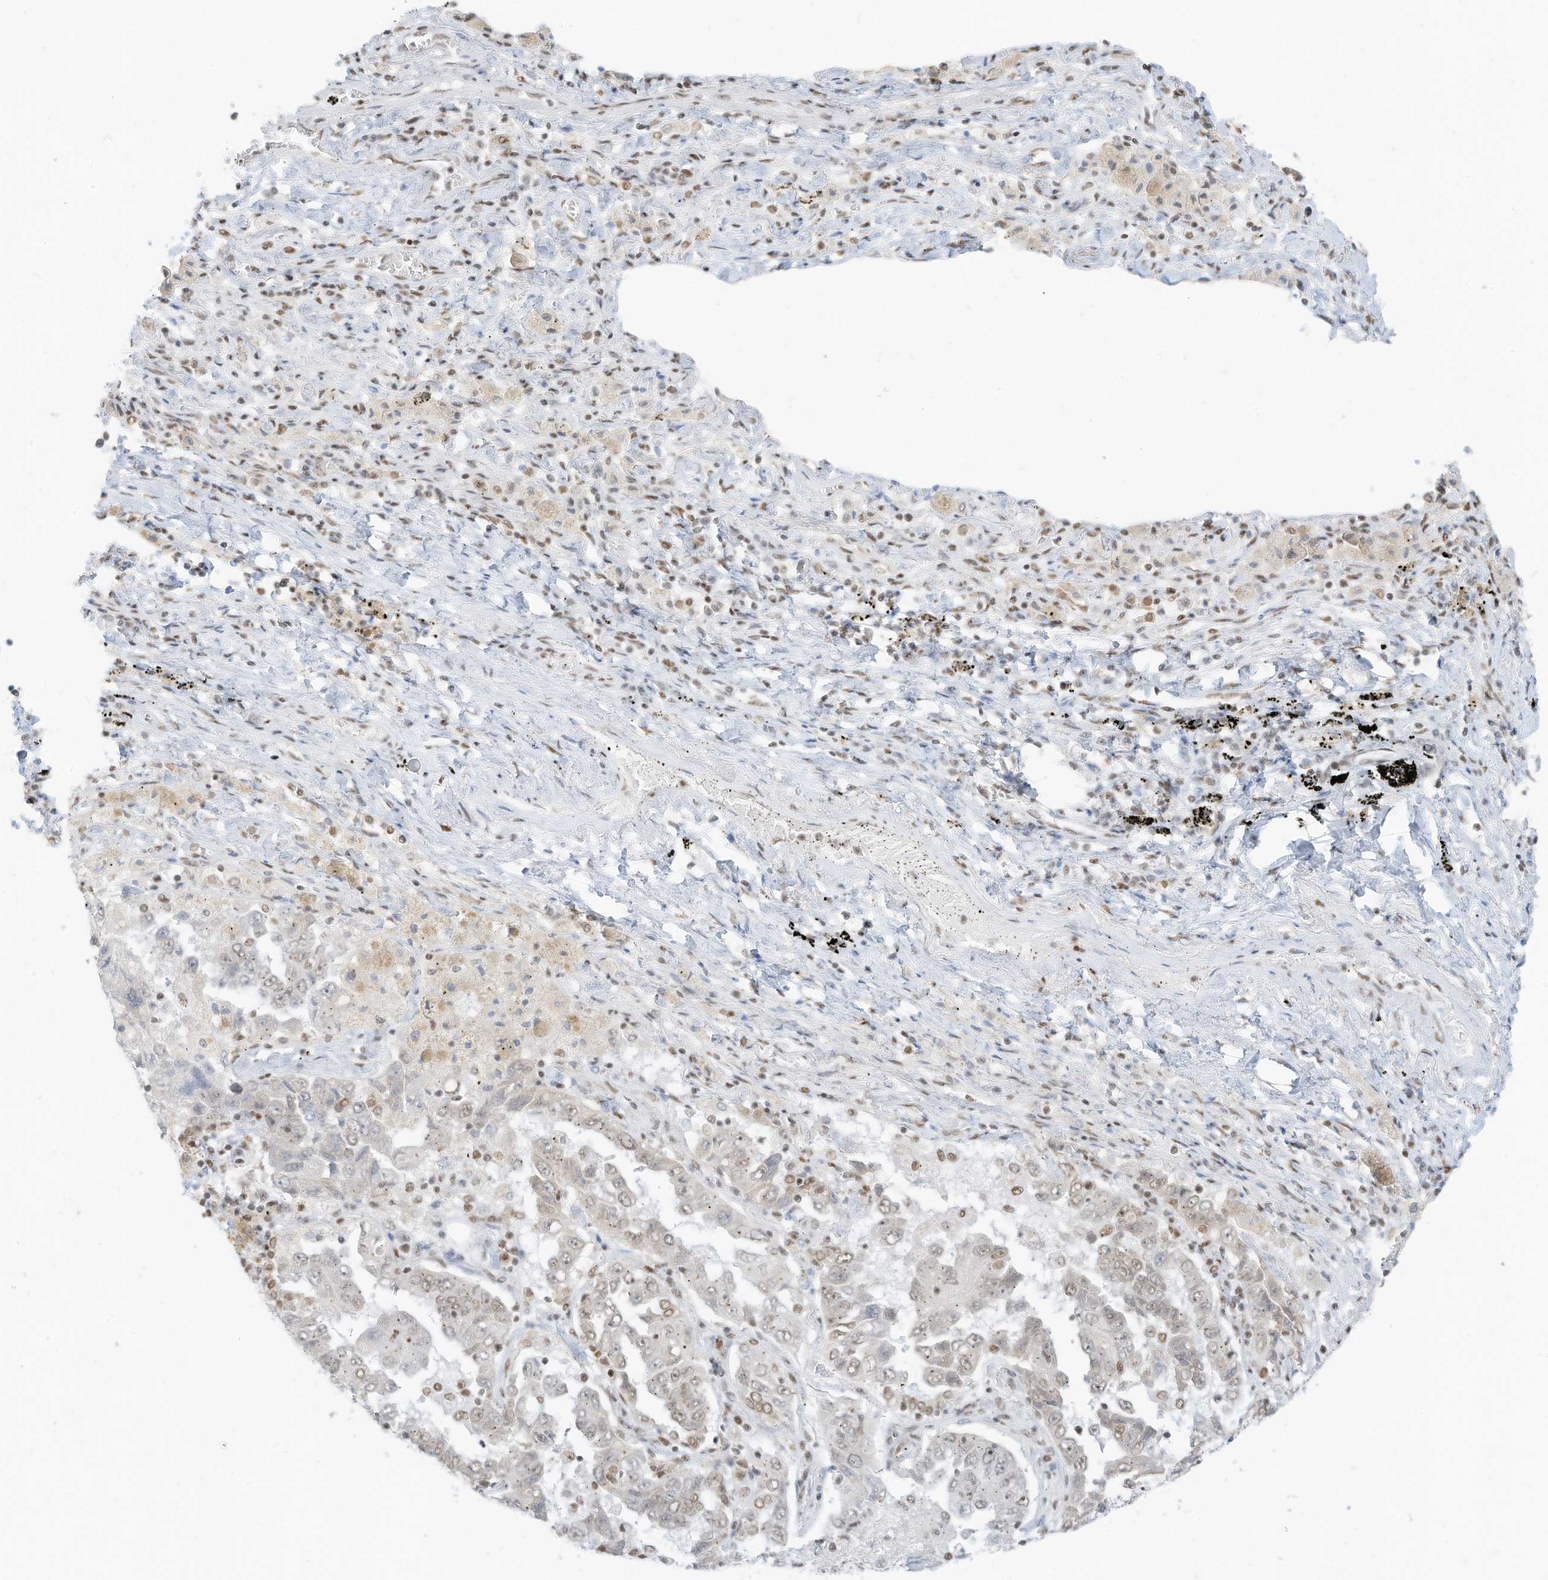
{"staining": {"intensity": "weak", "quantity": ">75%", "location": "nuclear"}, "tissue": "lung cancer", "cell_type": "Tumor cells", "image_type": "cancer", "snomed": [{"axis": "morphology", "description": "Adenocarcinoma, NOS"}, {"axis": "topography", "description": "Lung"}], "caption": "Tumor cells exhibit low levels of weak nuclear positivity in approximately >75% of cells in lung cancer.", "gene": "SMARCA2", "patient": {"sex": "female", "age": 51}}